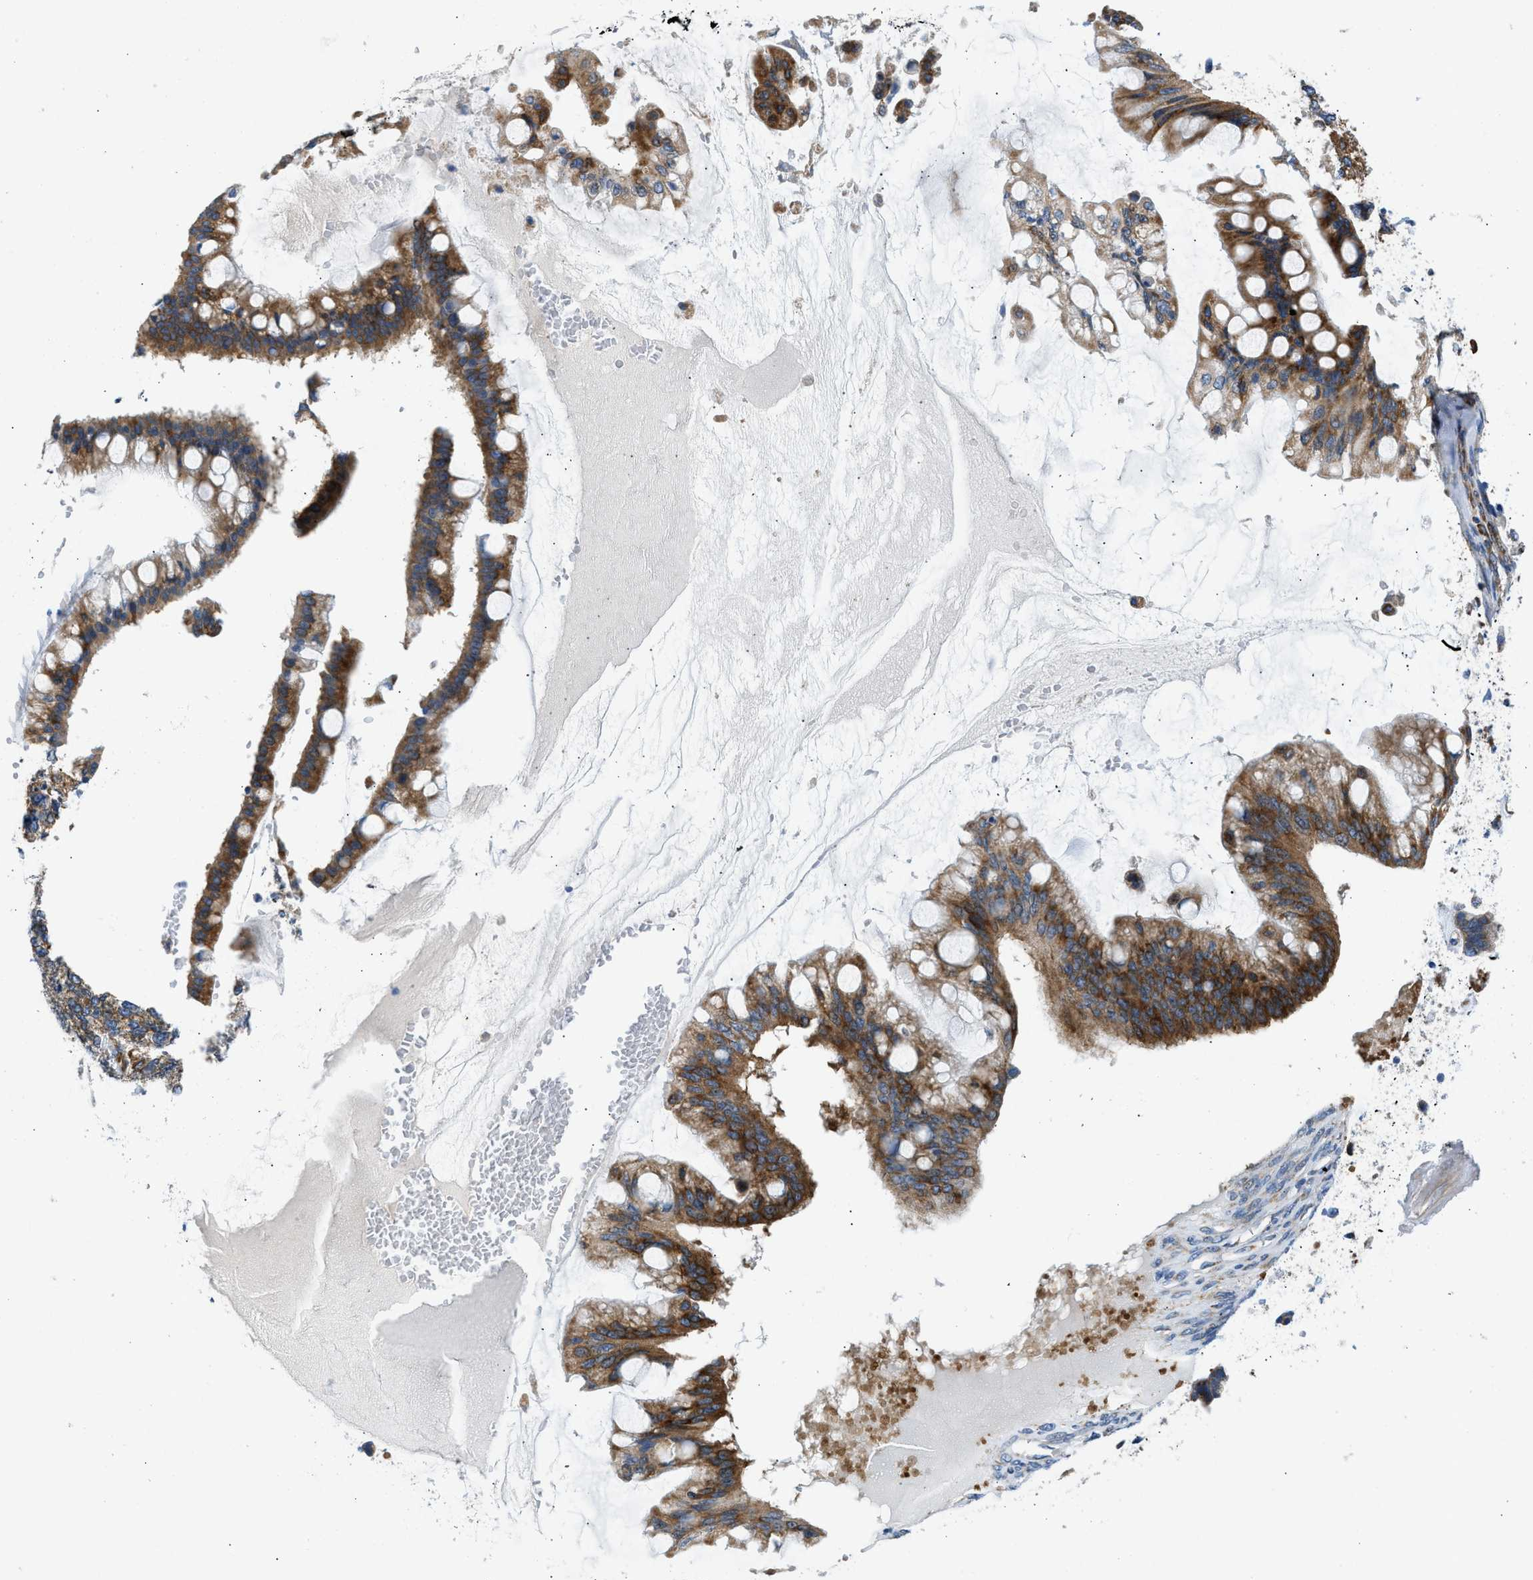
{"staining": {"intensity": "strong", "quantity": ">75%", "location": "cytoplasmic/membranous"}, "tissue": "ovarian cancer", "cell_type": "Tumor cells", "image_type": "cancer", "snomed": [{"axis": "morphology", "description": "Cystadenocarcinoma, mucinous, NOS"}, {"axis": "topography", "description": "Ovary"}], "caption": "A high-resolution photomicrograph shows IHC staining of mucinous cystadenocarcinoma (ovarian), which exhibits strong cytoplasmic/membranous staining in about >75% of tumor cells. Using DAB (brown) and hematoxylin (blue) stains, captured at high magnification using brightfield microscopy.", "gene": "CAMKK2", "patient": {"sex": "female", "age": 73}}